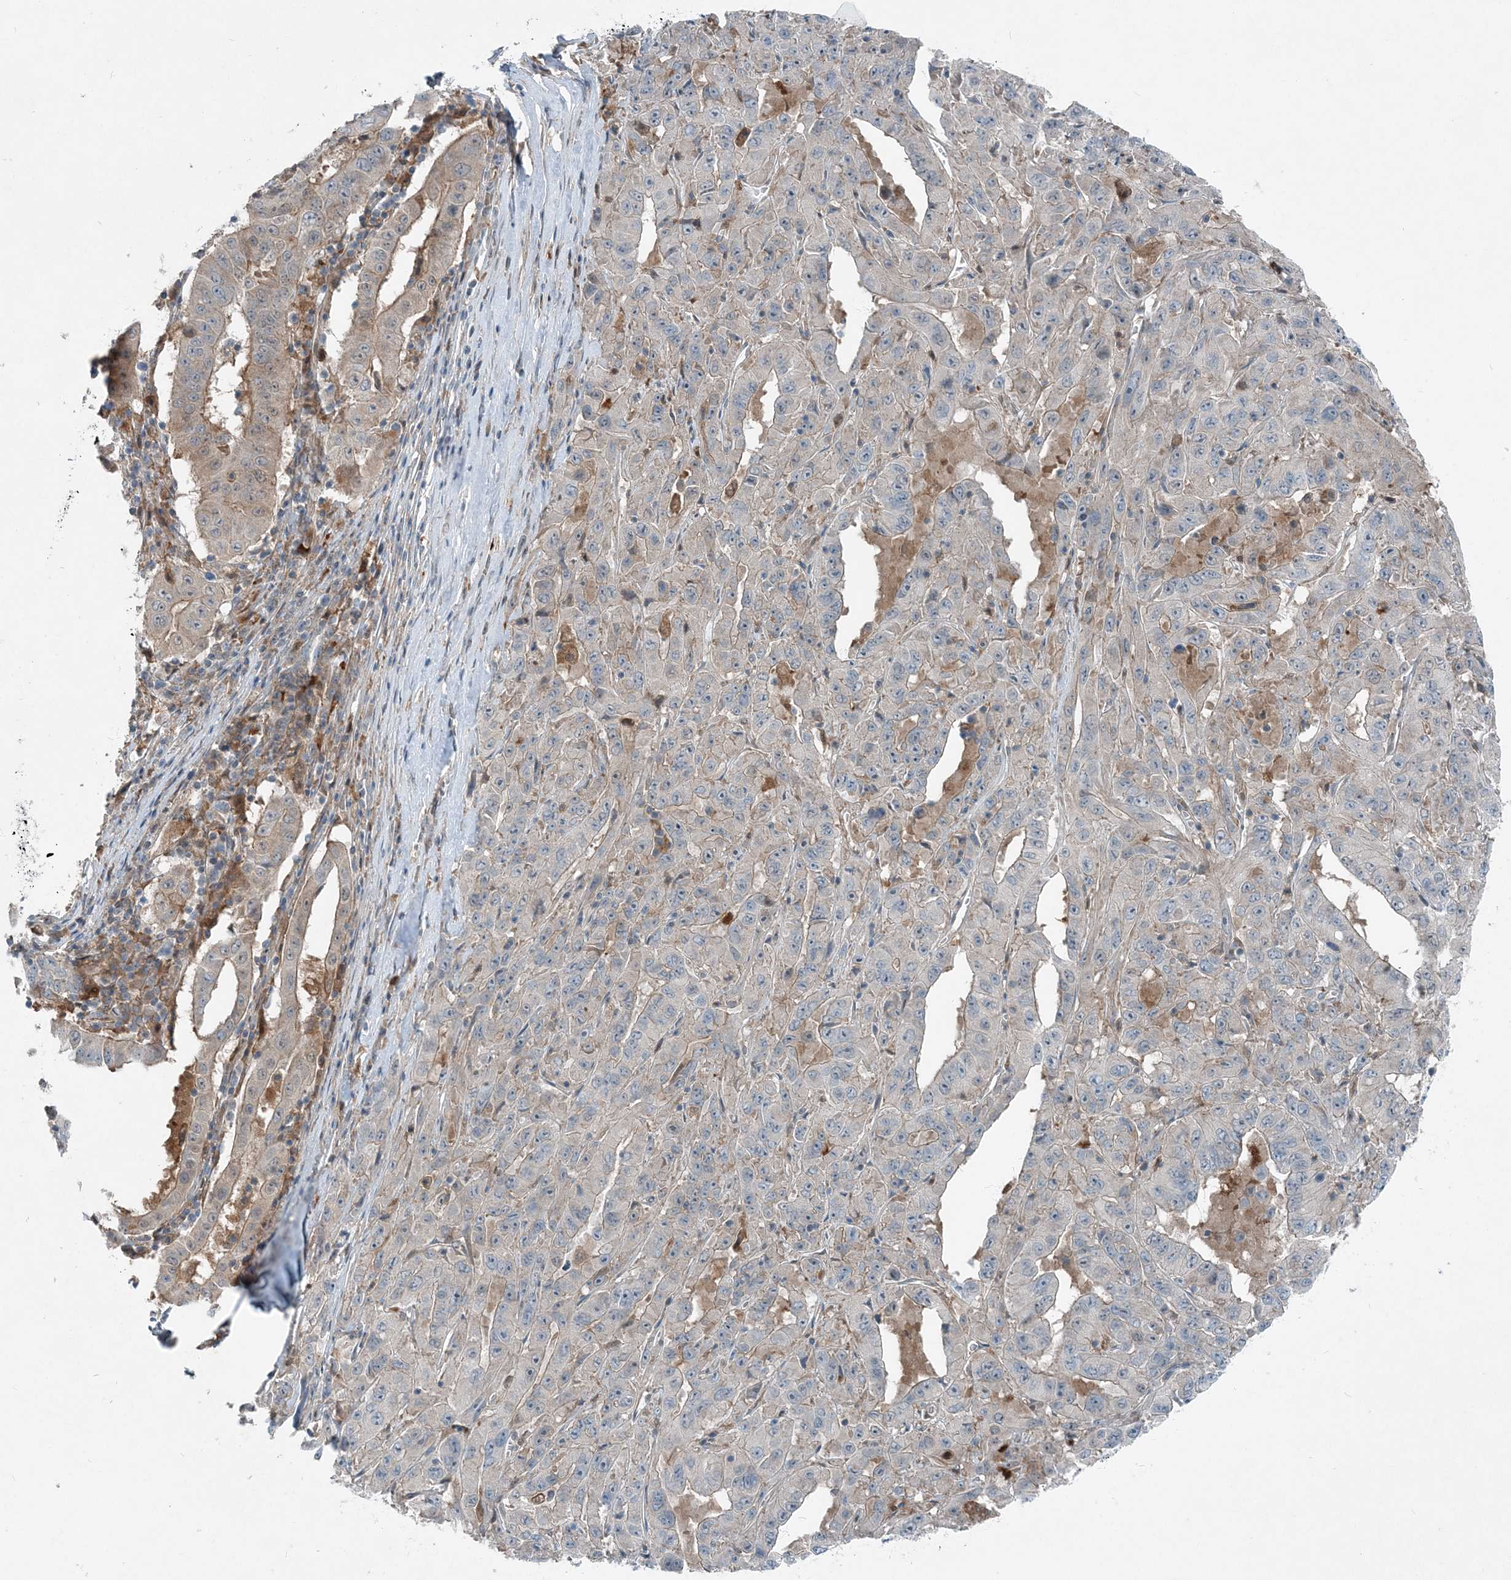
{"staining": {"intensity": "negative", "quantity": "none", "location": "none"}, "tissue": "pancreatic cancer", "cell_type": "Tumor cells", "image_type": "cancer", "snomed": [{"axis": "morphology", "description": "Adenocarcinoma, NOS"}, {"axis": "topography", "description": "Pancreas"}], "caption": "Immunohistochemistry of adenocarcinoma (pancreatic) displays no expression in tumor cells.", "gene": "ARMH1", "patient": {"sex": "male", "age": 63}}